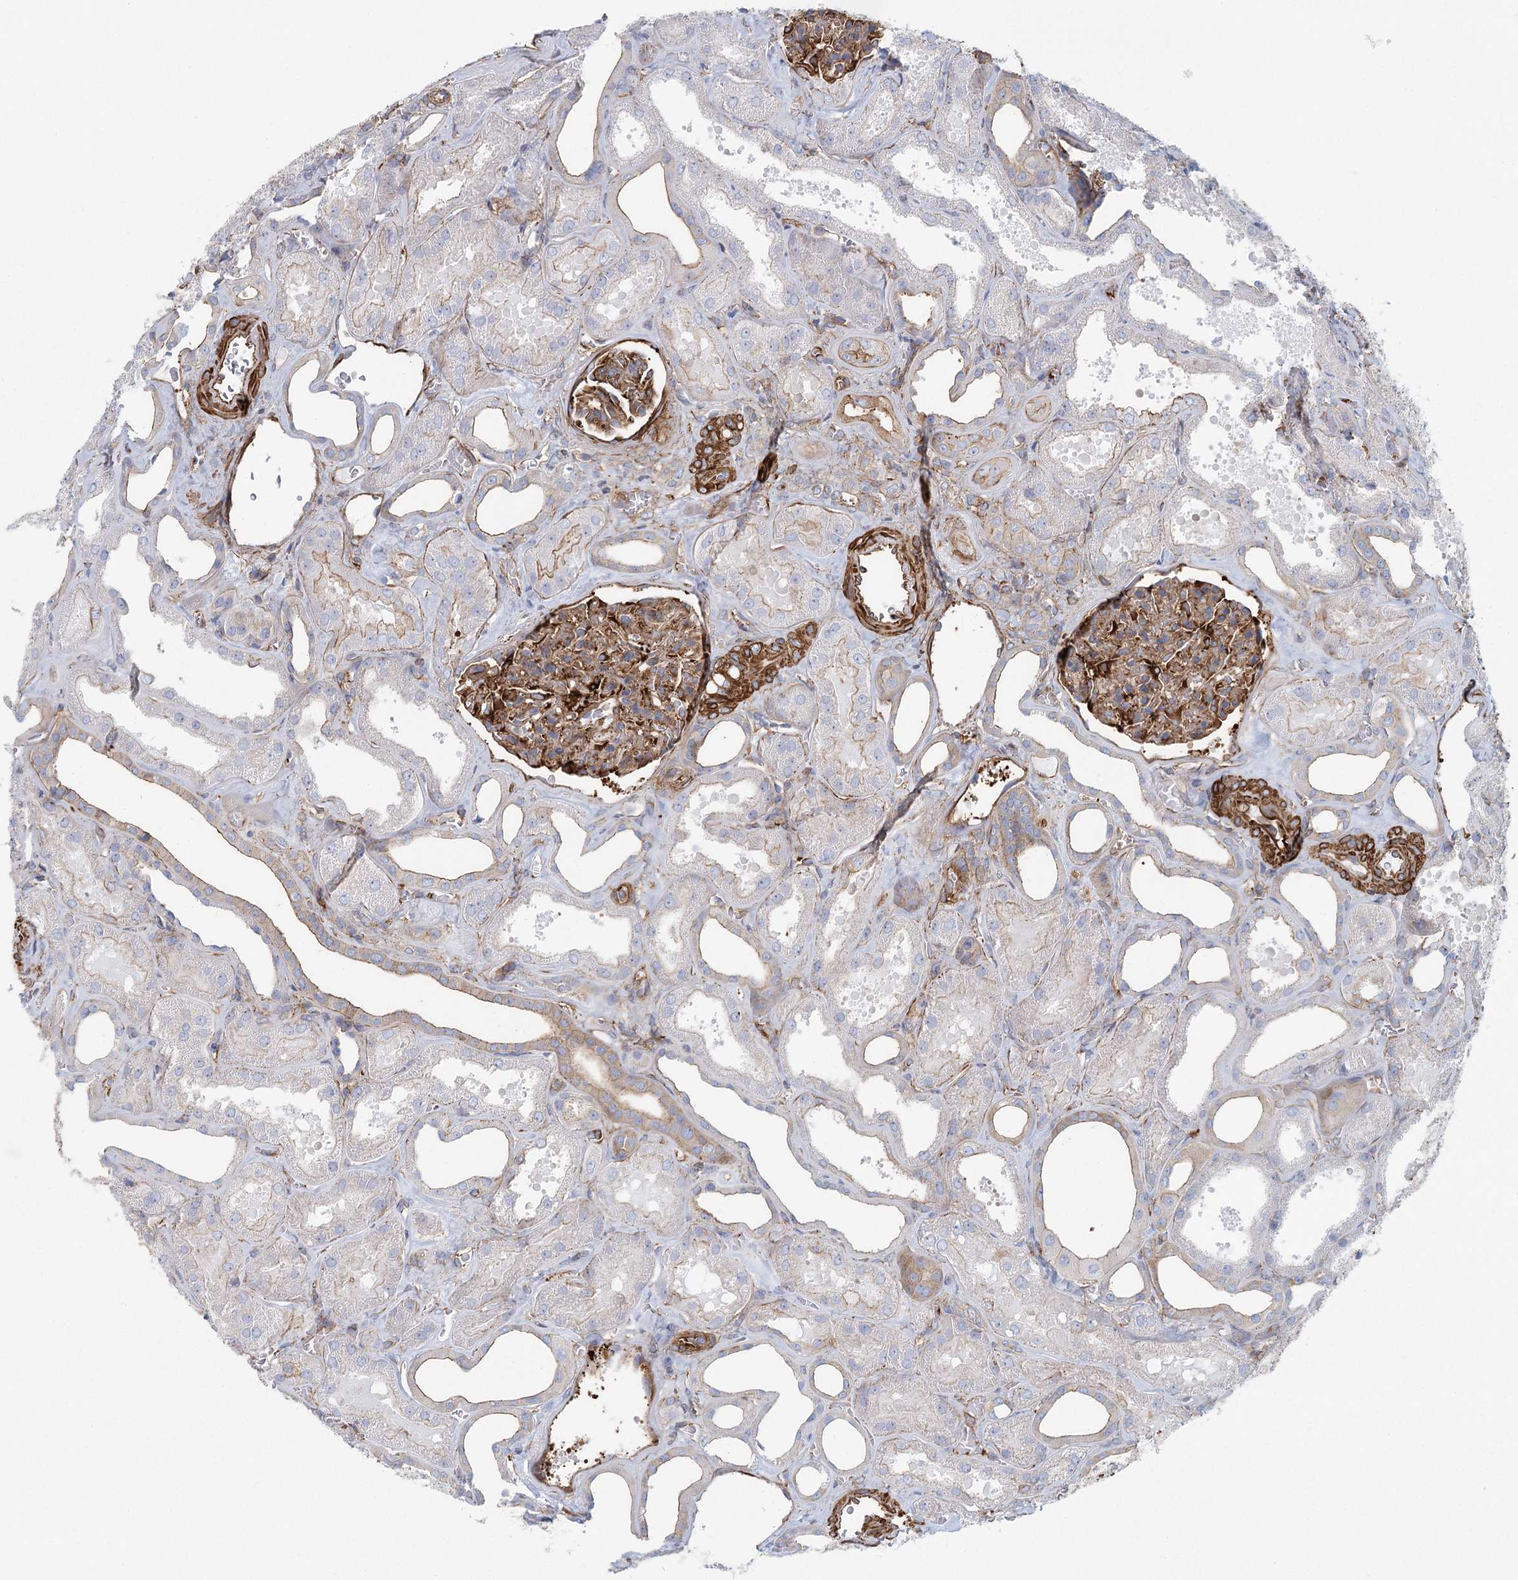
{"staining": {"intensity": "moderate", "quantity": ">75%", "location": "cytoplasmic/membranous"}, "tissue": "kidney", "cell_type": "Cells in glomeruli", "image_type": "normal", "snomed": [{"axis": "morphology", "description": "Normal tissue, NOS"}, {"axis": "morphology", "description": "Adenocarcinoma, NOS"}, {"axis": "topography", "description": "Kidney"}], "caption": "Cells in glomeruli demonstrate moderate cytoplasmic/membranous staining in approximately >75% of cells in normal kidney.", "gene": "IFT46", "patient": {"sex": "female", "age": 68}}